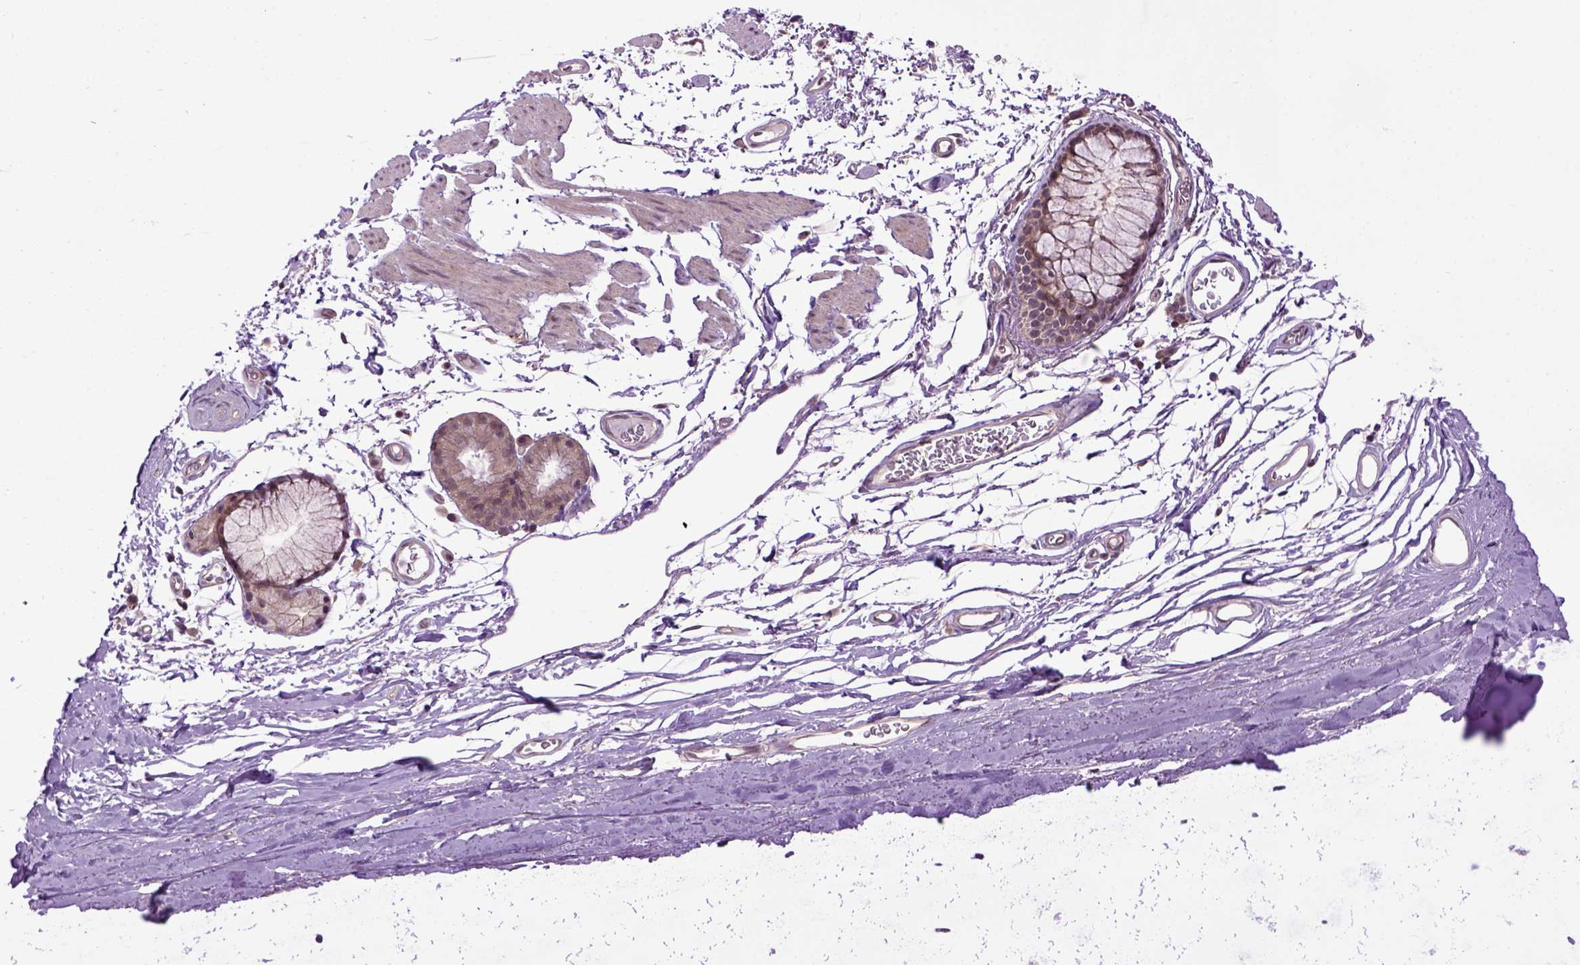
{"staining": {"intensity": "moderate", "quantity": ">75%", "location": "cytoplasmic/membranous"}, "tissue": "soft tissue", "cell_type": "Fibroblasts", "image_type": "normal", "snomed": [{"axis": "morphology", "description": "Normal tissue, NOS"}, {"axis": "topography", "description": "Cartilage tissue"}, {"axis": "topography", "description": "Bronchus"}], "caption": "Fibroblasts show moderate cytoplasmic/membranous staining in approximately >75% of cells in benign soft tissue. (IHC, brightfield microscopy, high magnification).", "gene": "WDR48", "patient": {"sex": "female", "age": 79}}